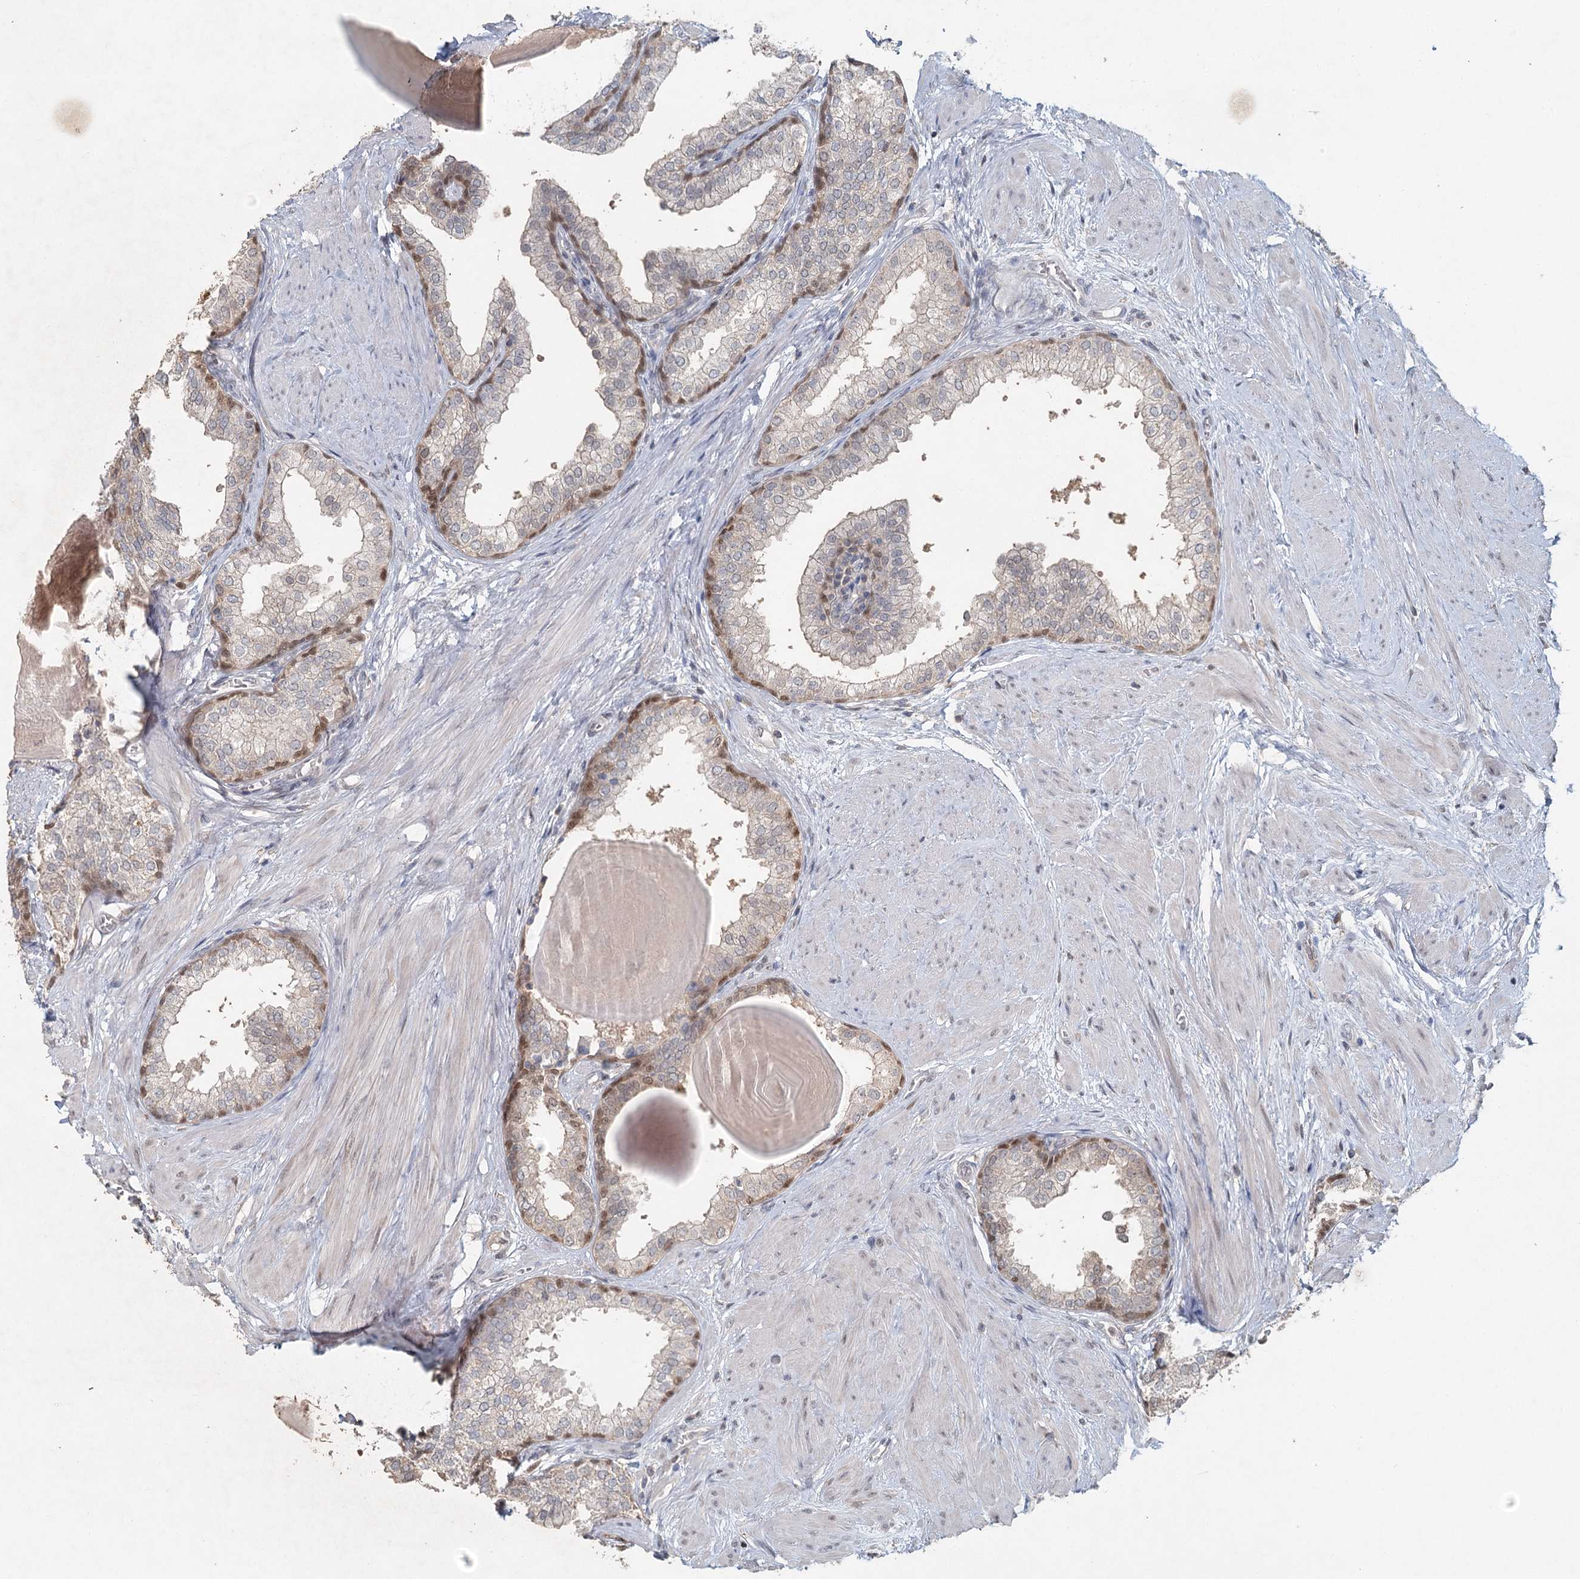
{"staining": {"intensity": "moderate", "quantity": "<25%", "location": "nuclear"}, "tissue": "prostate", "cell_type": "Glandular cells", "image_type": "normal", "snomed": [{"axis": "morphology", "description": "Normal tissue, NOS"}, {"axis": "topography", "description": "Prostate"}], "caption": "DAB (3,3'-diaminobenzidine) immunohistochemical staining of unremarkable human prostate demonstrates moderate nuclear protein positivity in approximately <25% of glandular cells.", "gene": "ADK", "patient": {"sex": "male", "age": 48}}